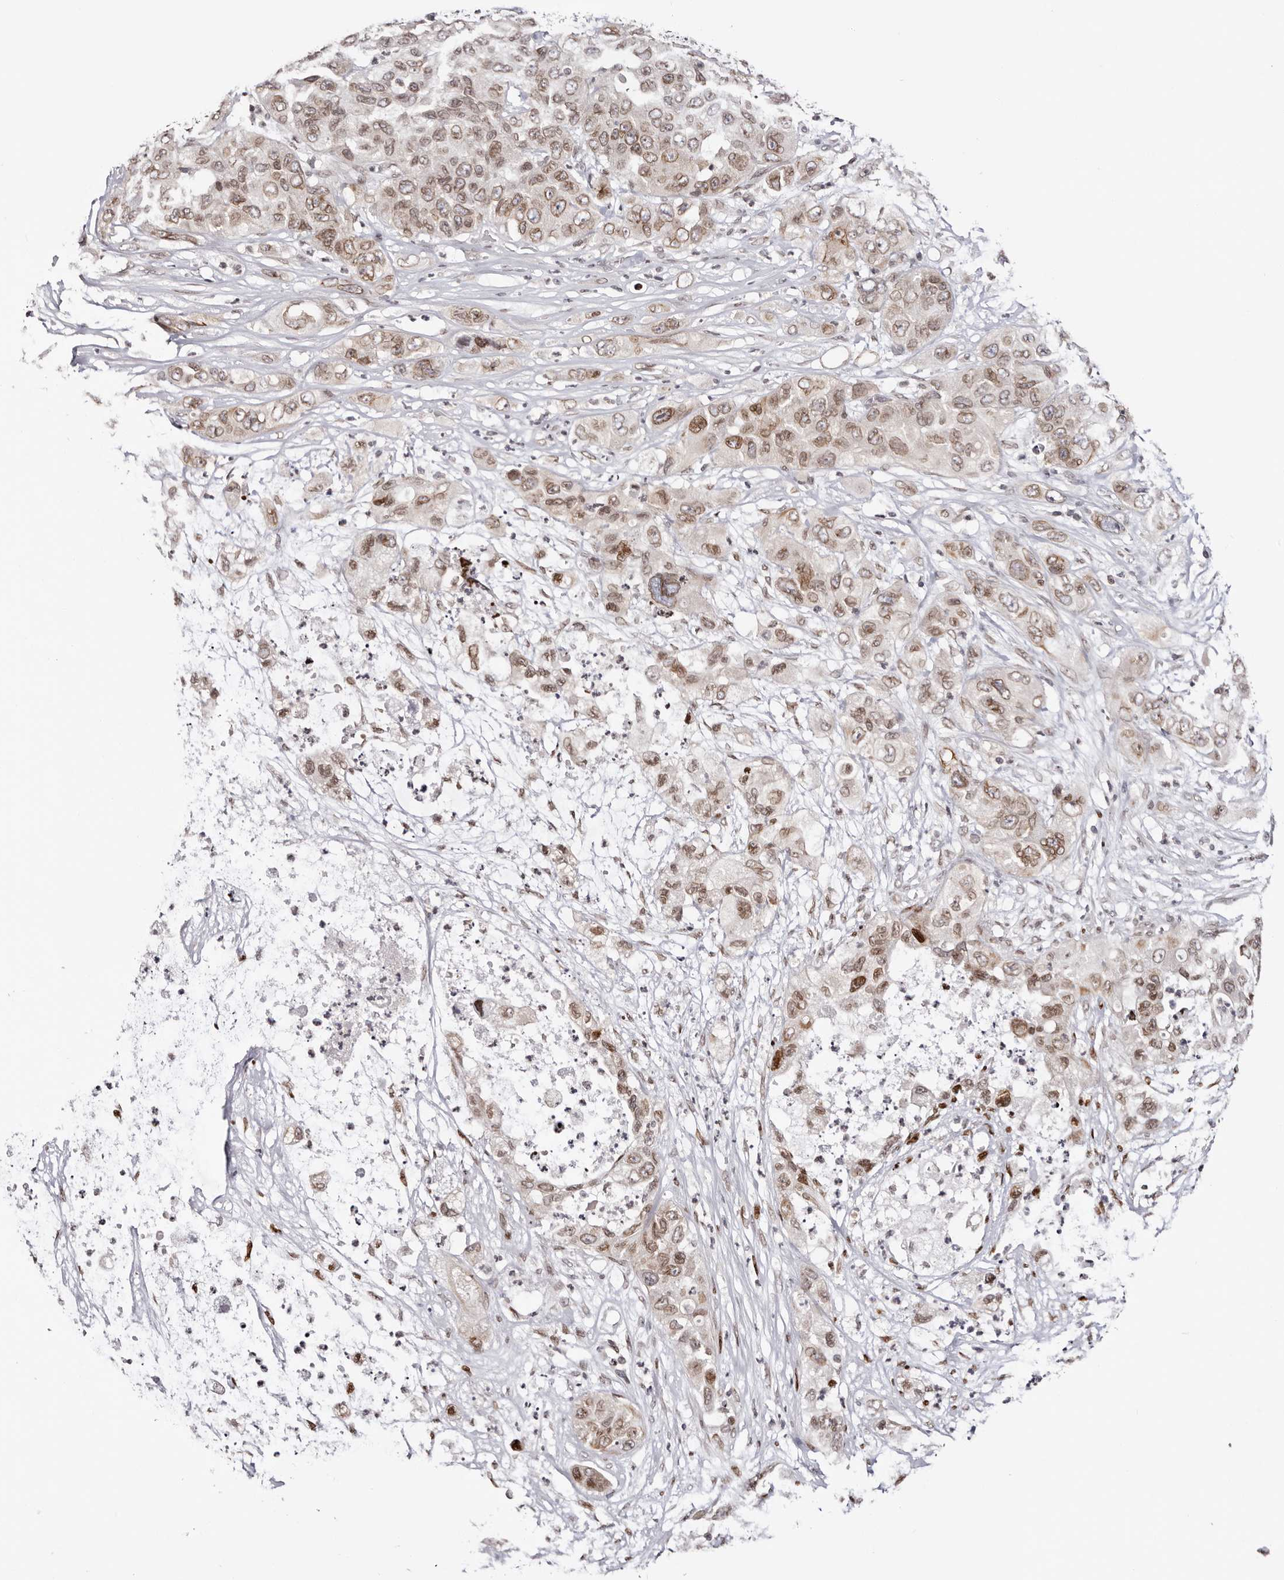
{"staining": {"intensity": "moderate", "quantity": ">75%", "location": "cytoplasmic/membranous,nuclear"}, "tissue": "pancreatic cancer", "cell_type": "Tumor cells", "image_type": "cancer", "snomed": [{"axis": "morphology", "description": "Adenocarcinoma, NOS"}, {"axis": "topography", "description": "Pancreas"}], "caption": "IHC histopathology image of neoplastic tissue: human pancreatic cancer (adenocarcinoma) stained using immunohistochemistry (IHC) shows medium levels of moderate protein expression localized specifically in the cytoplasmic/membranous and nuclear of tumor cells, appearing as a cytoplasmic/membranous and nuclear brown color.", "gene": "NUP153", "patient": {"sex": "female", "age": 78}}